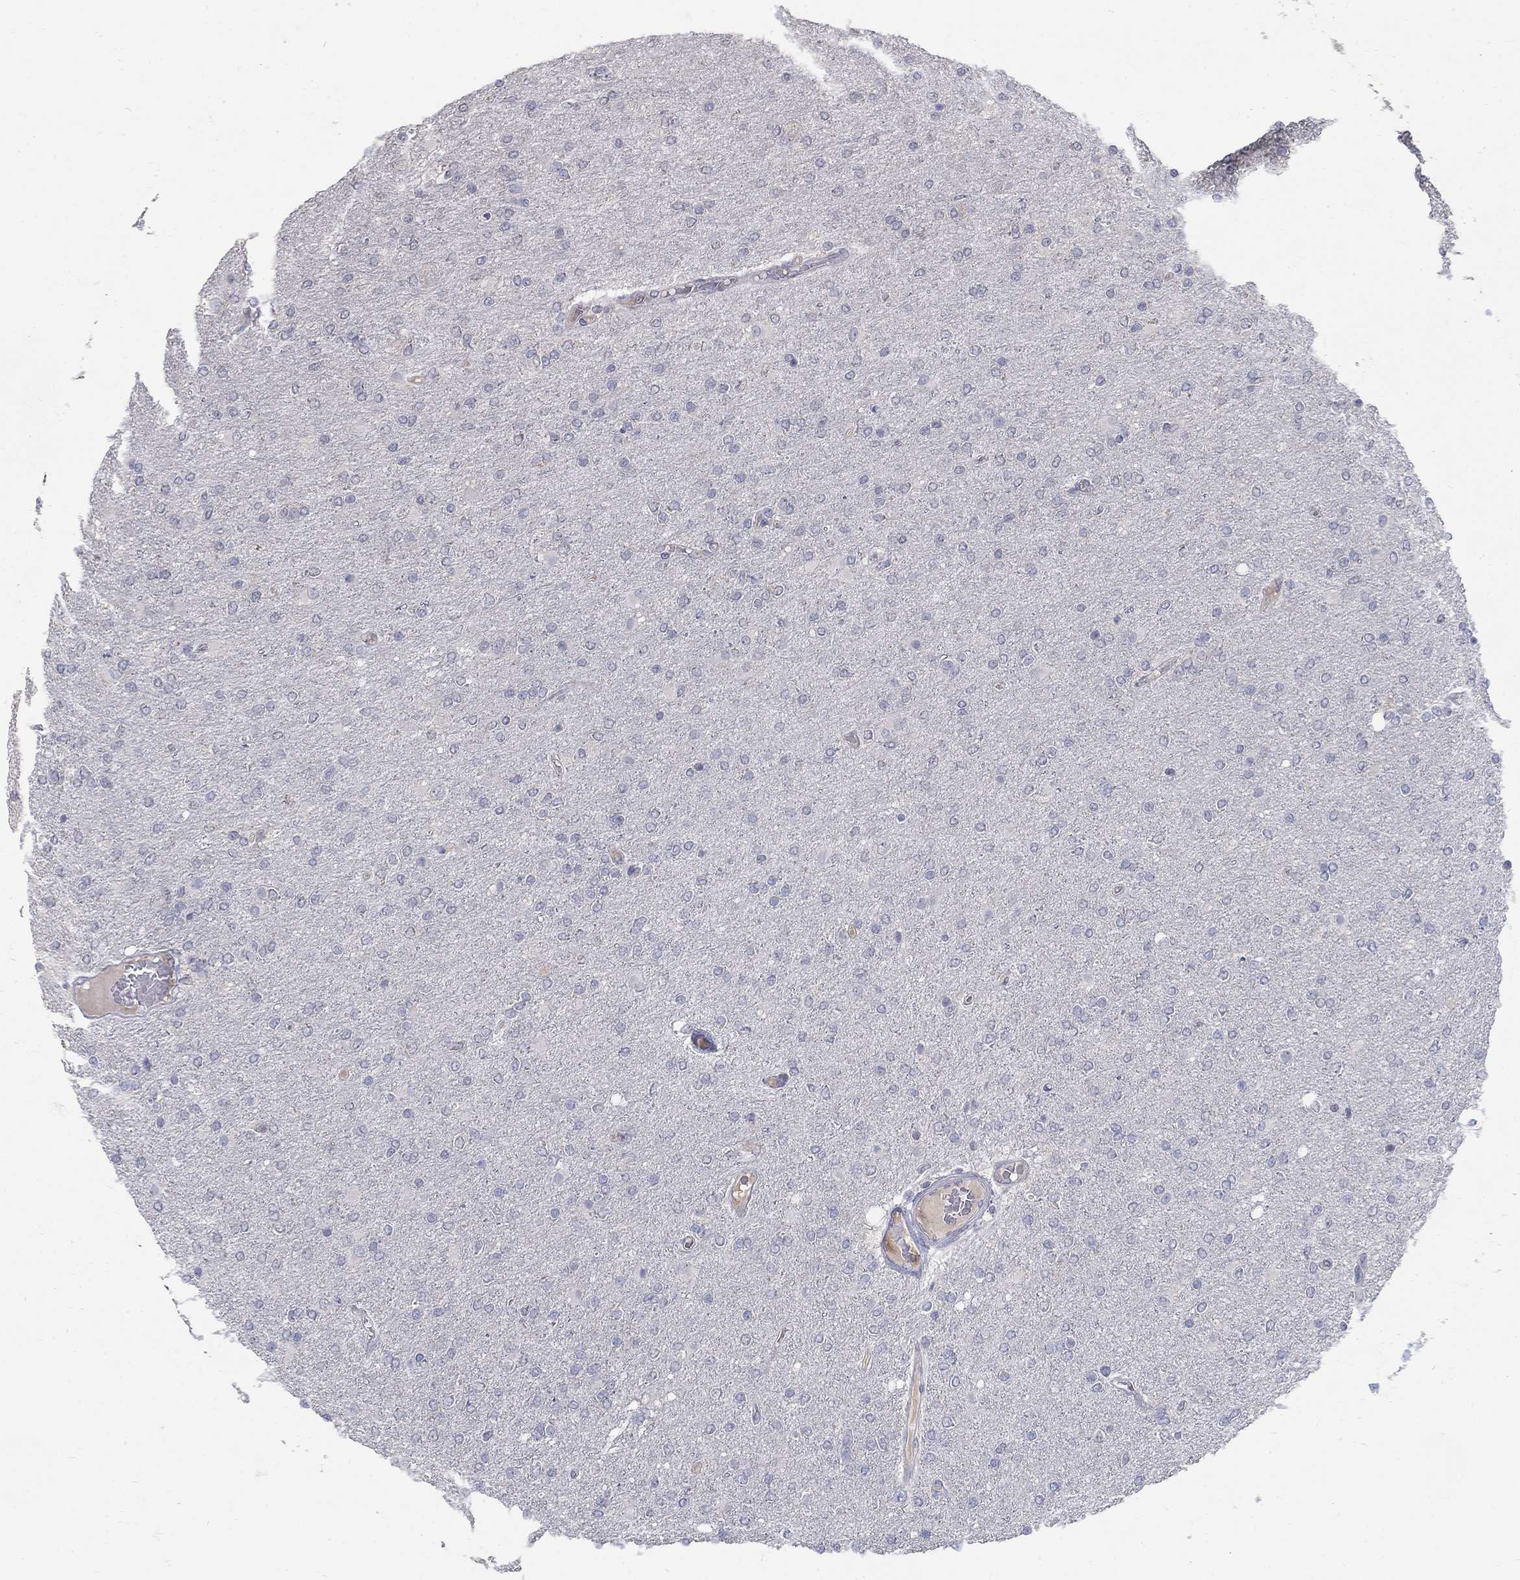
{"staining": {"intensity": "negative", "quantity": "none", "location": "none"}, "tissue": "glioma", "cell_type": "Tumor cells", "image_type": "cancer", "snomed": [{"axis": "morphology", "description": "Glioma, malignant, High grade"}, {"axis": "topography", "description": "Cerebral cortex"}], "caption": "Glioma was stained to show a protein in brown. There is no significant positivity in tumor cells. The staining was performed using DAB (3,3'-diaminobenzidine) to visualize the protein expression in brown, while the nuclei were stained in blue with hematoxylin (Magnification: 20x).", "gene": "PANK3", "patient": {"sex": "male", "age": 70}}